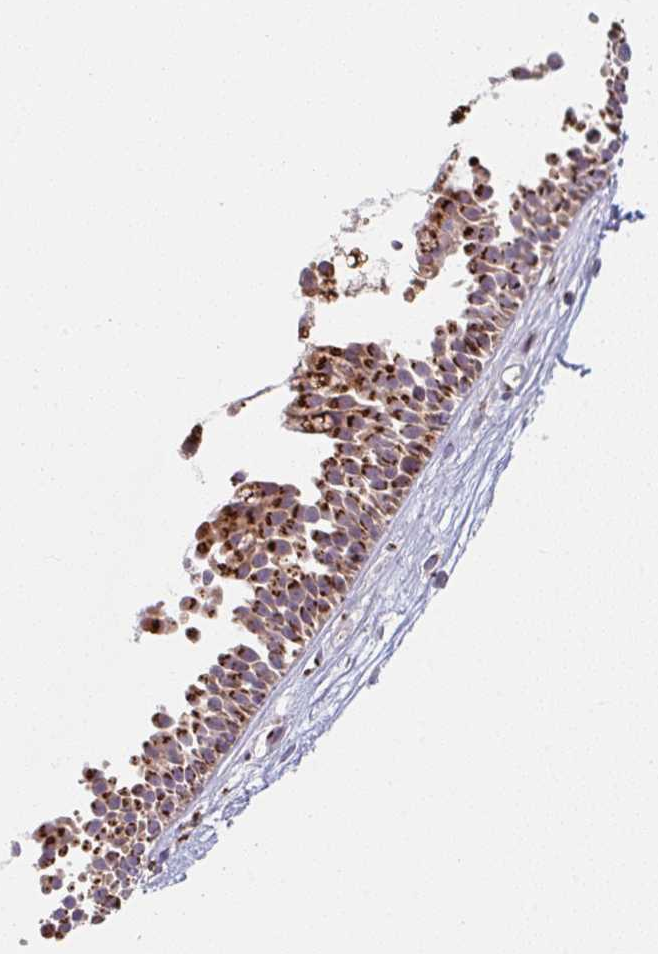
{"staining": {"intensity": "strong", "quantity": ">75%", "location": "cytoplasmic/membranous"}, "tissue": "nasopharynx", "cell_type": "Respiratory epithelial cells", "image_type": "normal", "snomed": [{"axis": "morphology", "description": "Normal tissue, NOS"}, {"axis": "topography", "description": "Nasopharynx"}], "caption": "Immunohistochemical staining of benign human nasopharynx shows high levels of strong cytoplasmic/membranous staining in about >75% of respiratory epithelial cells.", "gene": "GVQW3", "patient": {"sex": "male", "age": 56}}